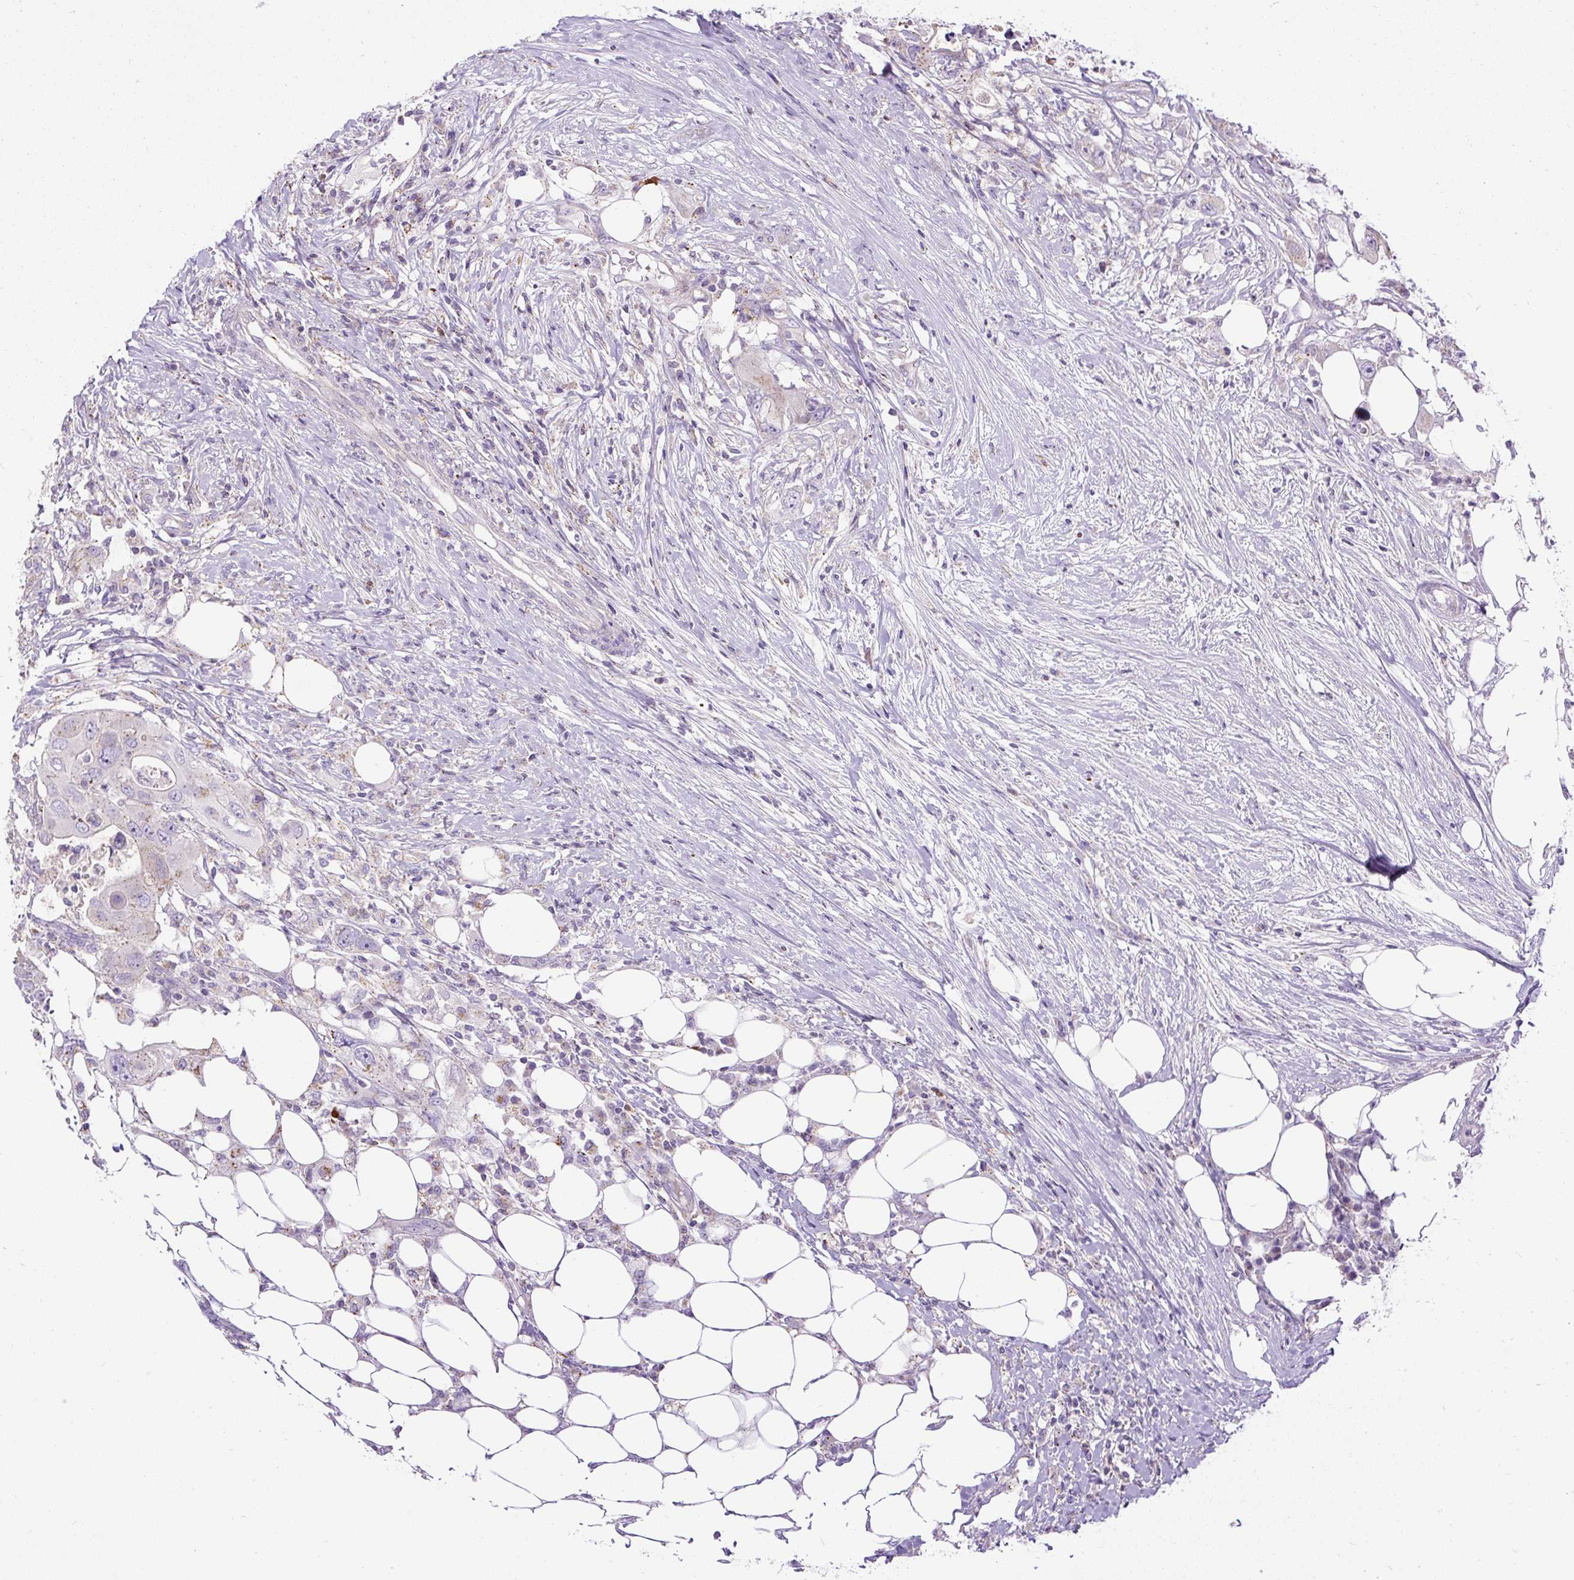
{"staining": {"intensity": "weak", "quantity": "<25%", "location": "cytoplasmic/membranous"}, "tissue": "colorectal cancer", "cell_type": "Tumor cells", "image_type": "cancer", "snomed": [{"axis": "morphology", "description": "Adenocarcinoma, NOS"}, {"axis": "topography", "description": "Colon"}], "caption": "DAB (3,3'-diaminobenzidine) immunohistochemical staining of colorectal cancer (adenocarcinoma) demonstrates no significant expression in tumor cells. (DAB (3,3'-diaminobenzidine) IHC, high magnification).", "gene": "CFAP47", "patient": {"sex": "male", "age": 71}}